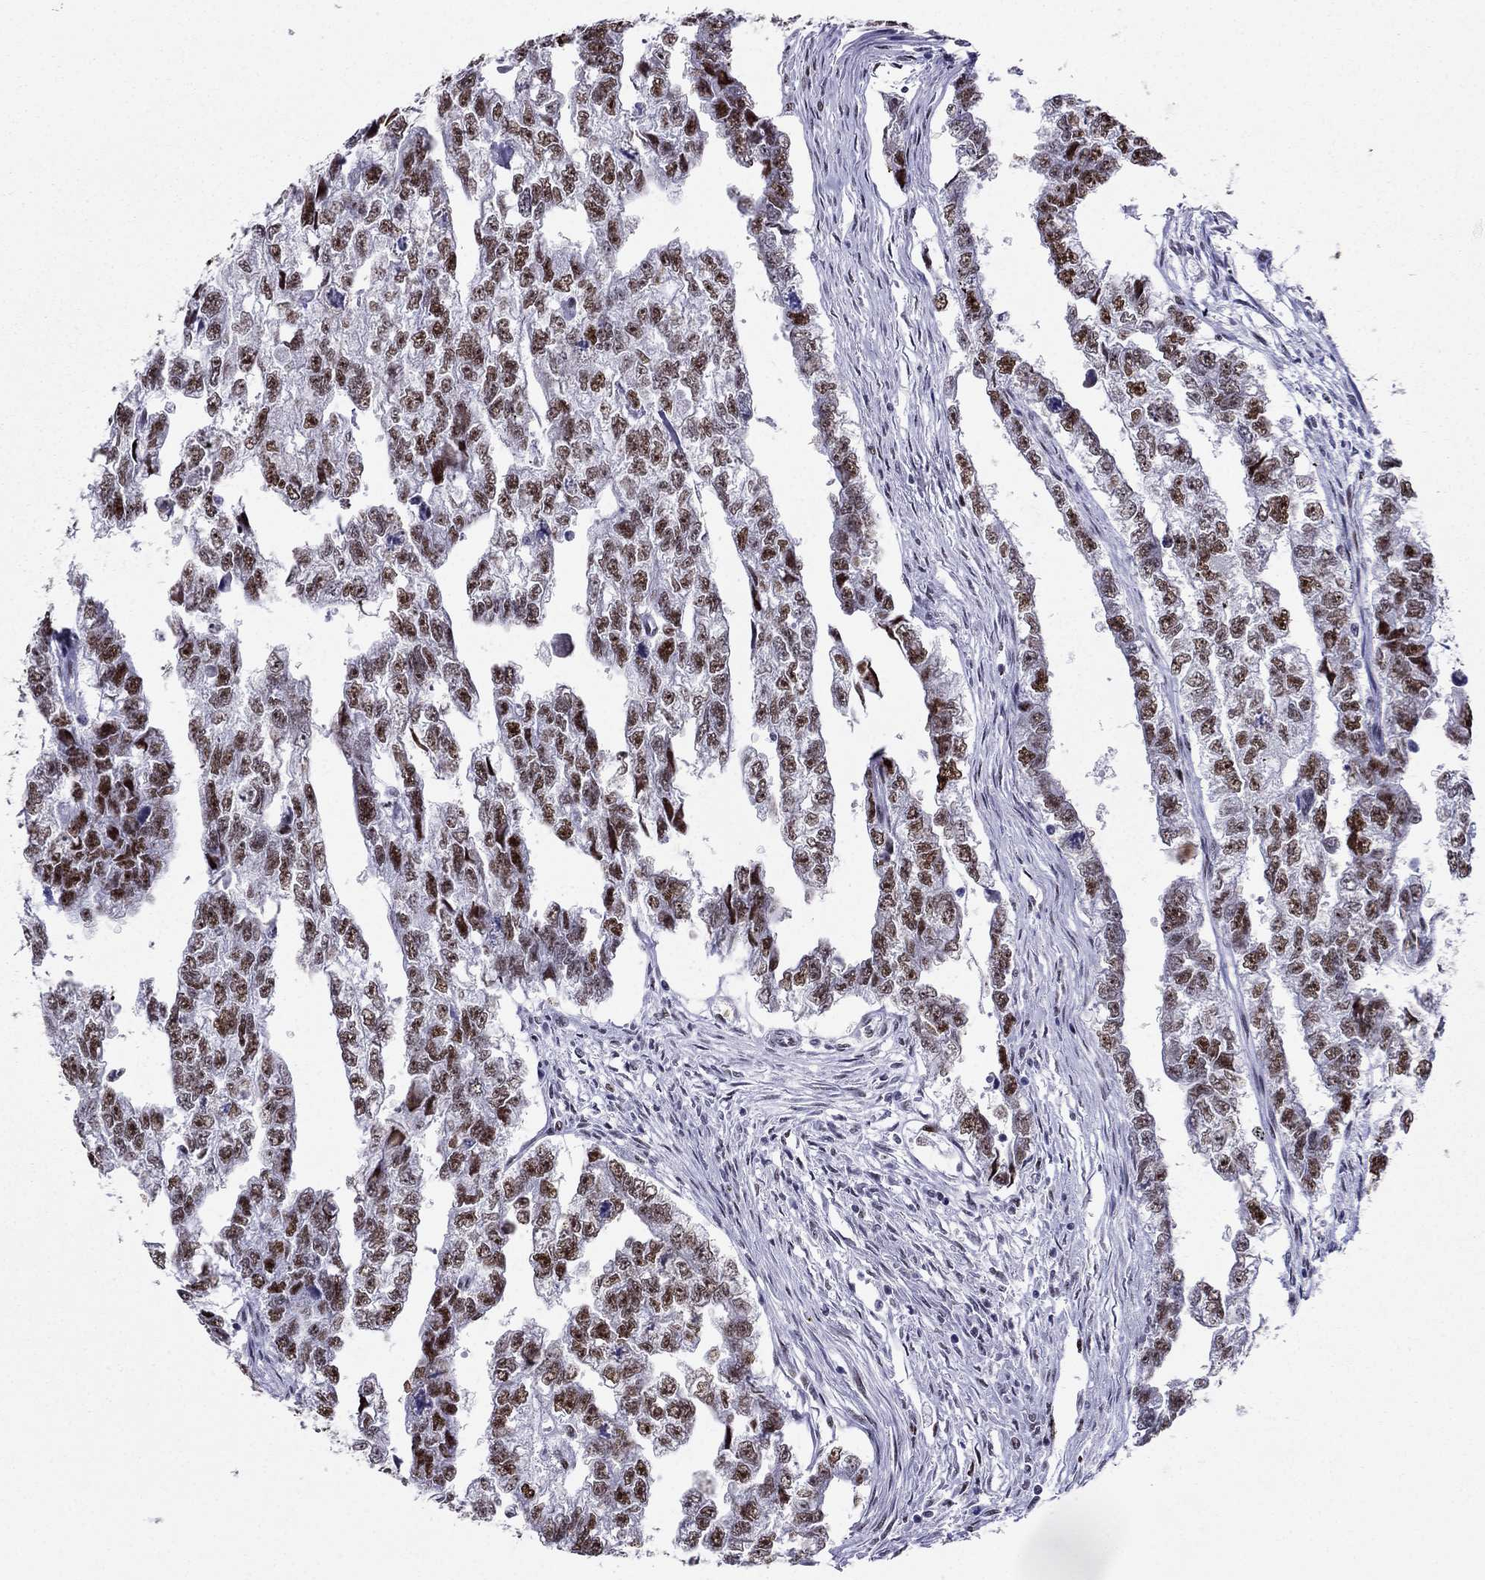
{"staining": {"intensity": "strong", "quantity": ">75%", "location": "nuclear"}, "tissue": "testis cancer", "cell_type": "Tumor cells", "image_type": "cancer", "snomed": [{"axis": "morphology", "description": "Carcinoma, Embryonal, NOS"}, {"axis": "morphology", "description": "Teratoma, malignant, NOS"}, {"axis": "topography", "description": "Testis"}], "caption": "Immunohistochemistry of testis malignant teratoma shows high levels of strong nuclear staining in approximately >75% of tumor cells. (DAB IHC with brightfield microscopy, high magnification).", "gene": "PPM1G", "patient": {"sex": "male", "age": 44}}